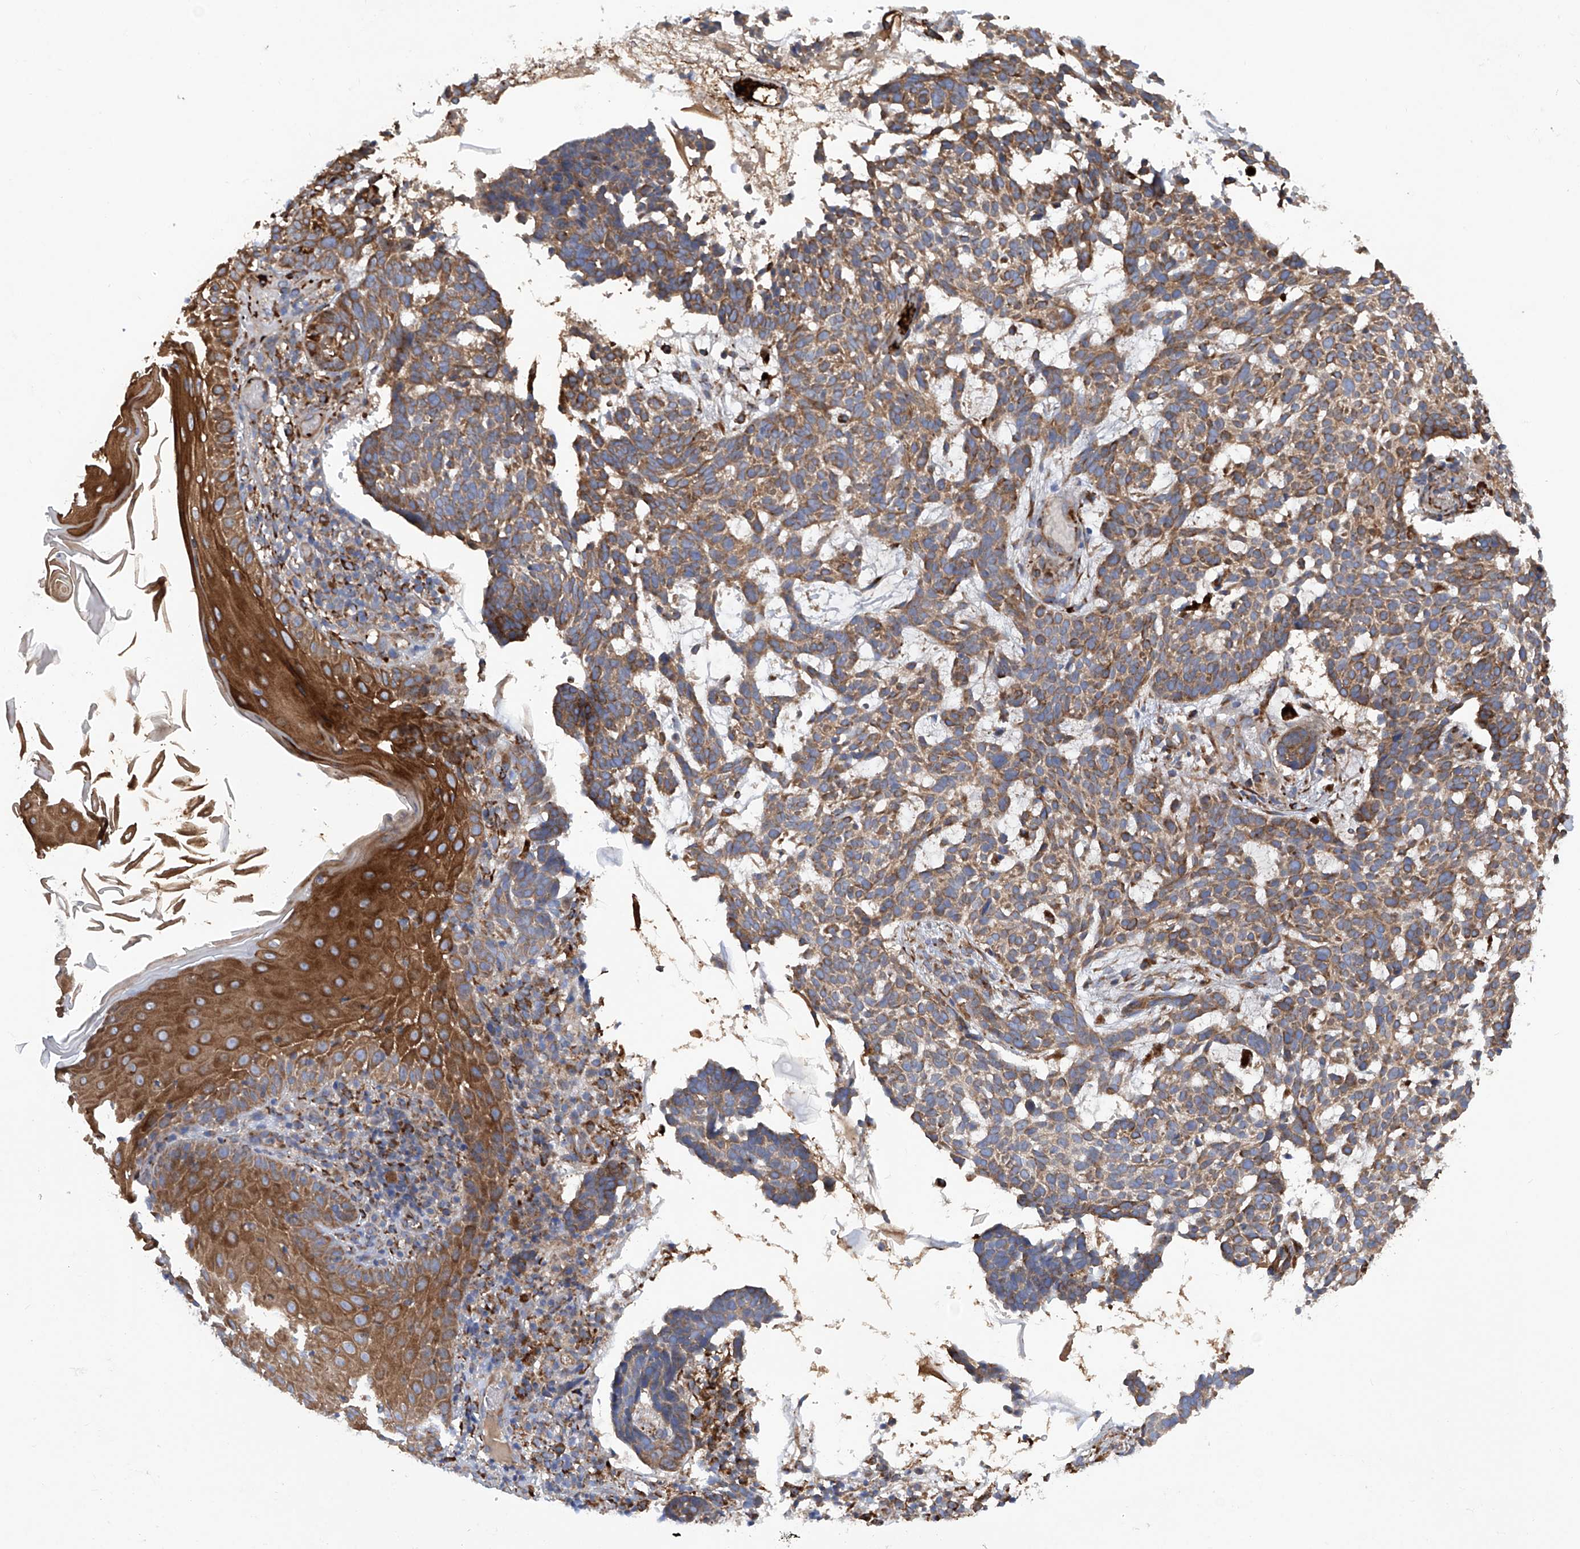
{"staining": {"intensity": "moderate", "quantity": ">75%", "location": "cytoplasmic/membranous"}, "tissue": "skin cancer", "cell_type": "Tumor cells", "image_type": "cancer", "snomed": [{"axis": "morphology", "description": "Basal cell carcinoma"}, {"axis": "topography", "description": "Skin"}], "caption": "IHC image of neoplastic tissue: human skin cancer stained using IHC reveals medium levels of moderate protein expression localized specifically in the cytoplasmic/membranous of tumor cells, appearing as a cytoplasmic/membranous brown color.", "gene": "ASCC3", "patient": {"sex": "male", "age": 85}}